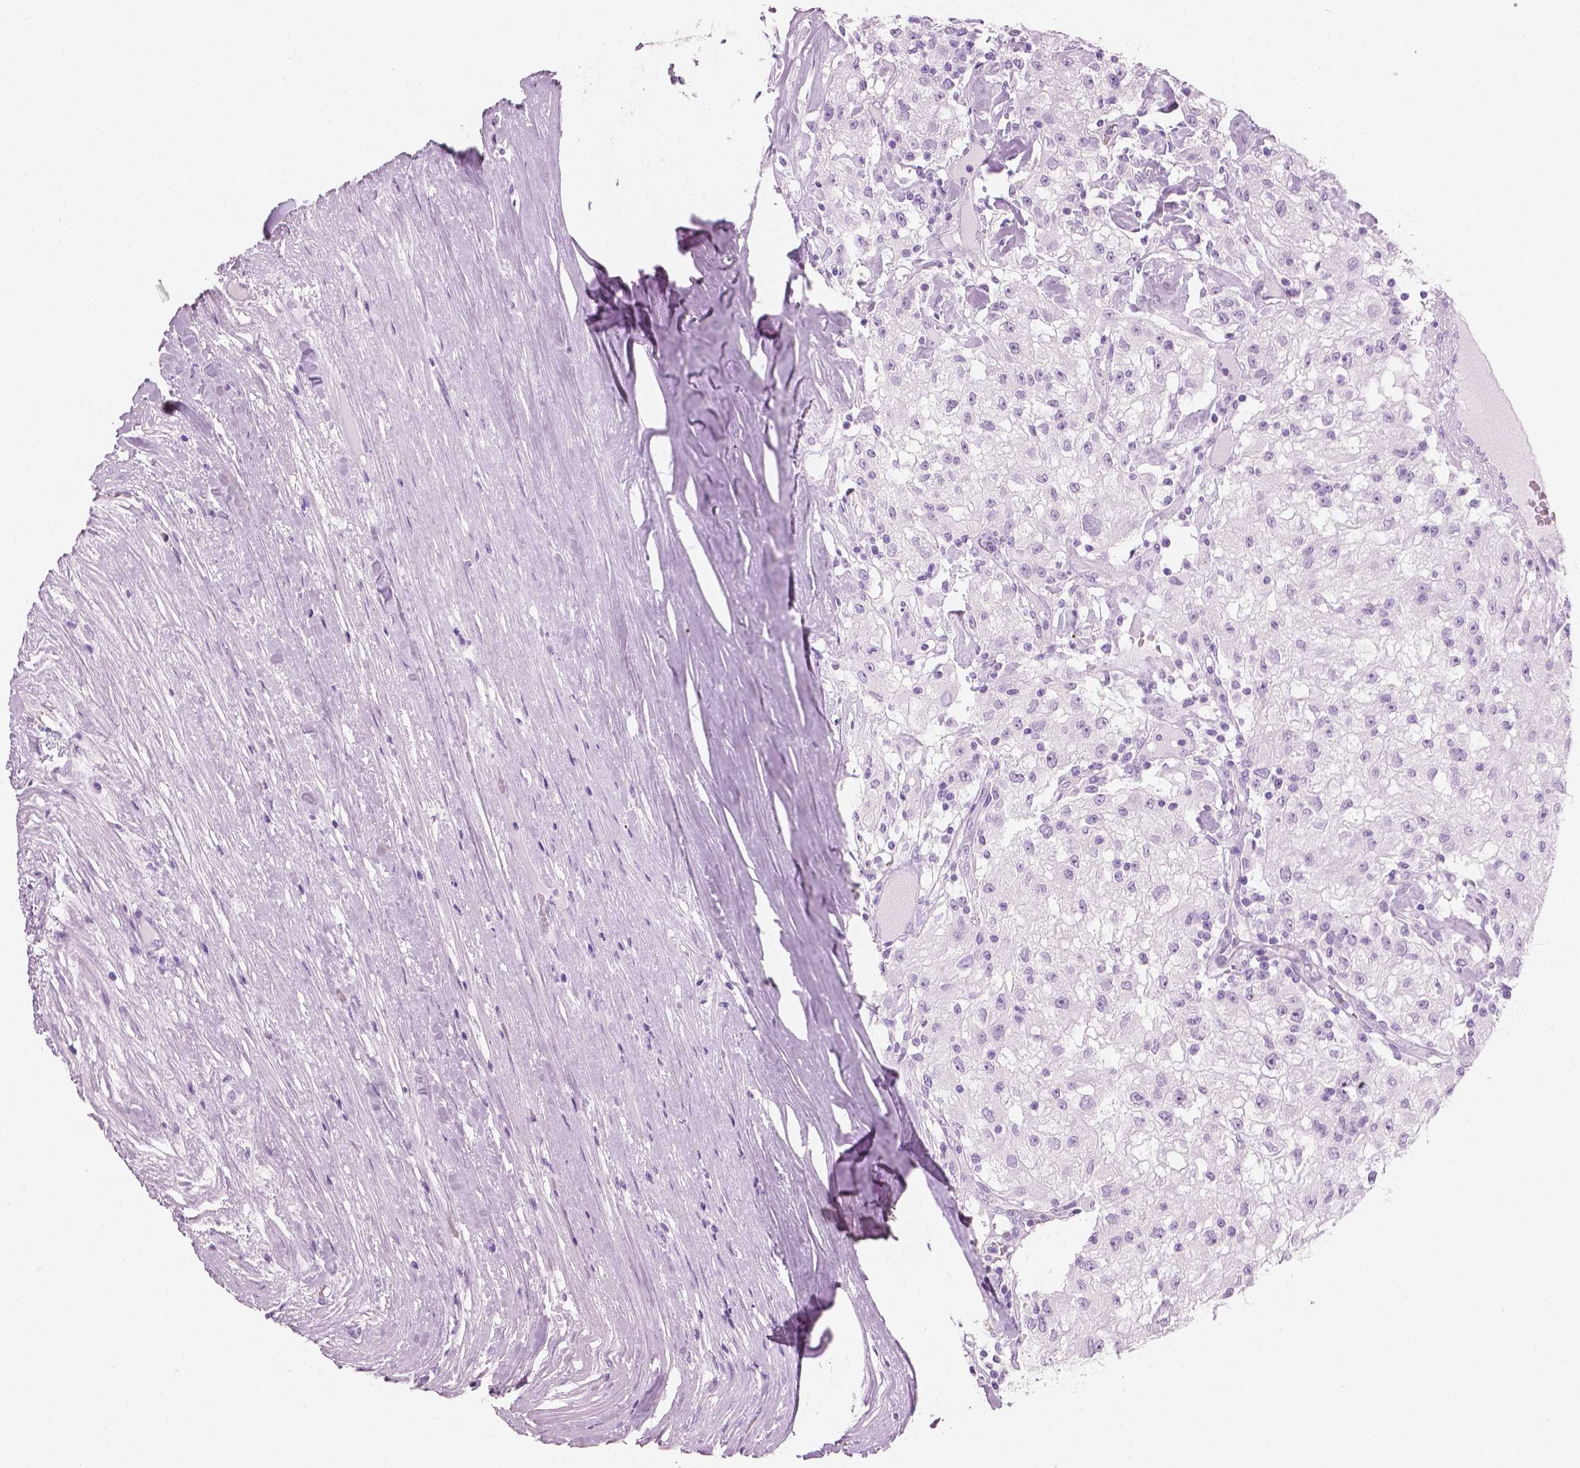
{"staining": {"intensity": "negative", "quantity": "none", "location": "none"}, "tissue": "renal cancer", "cell_type": "Tumor cells", "image_type": "cancer", "snomed": [{"axis": "morphology", "description": "Adenocarcinoma, NOS"}, {"axis": "topography", "description": "Kidney"}], "caption": "The photomicrograph exhibits no staining of tumor cells in adenocarcinoma (renal).", "gene": "PLIN4", "patient": {"sex": "female", "age": 67}}